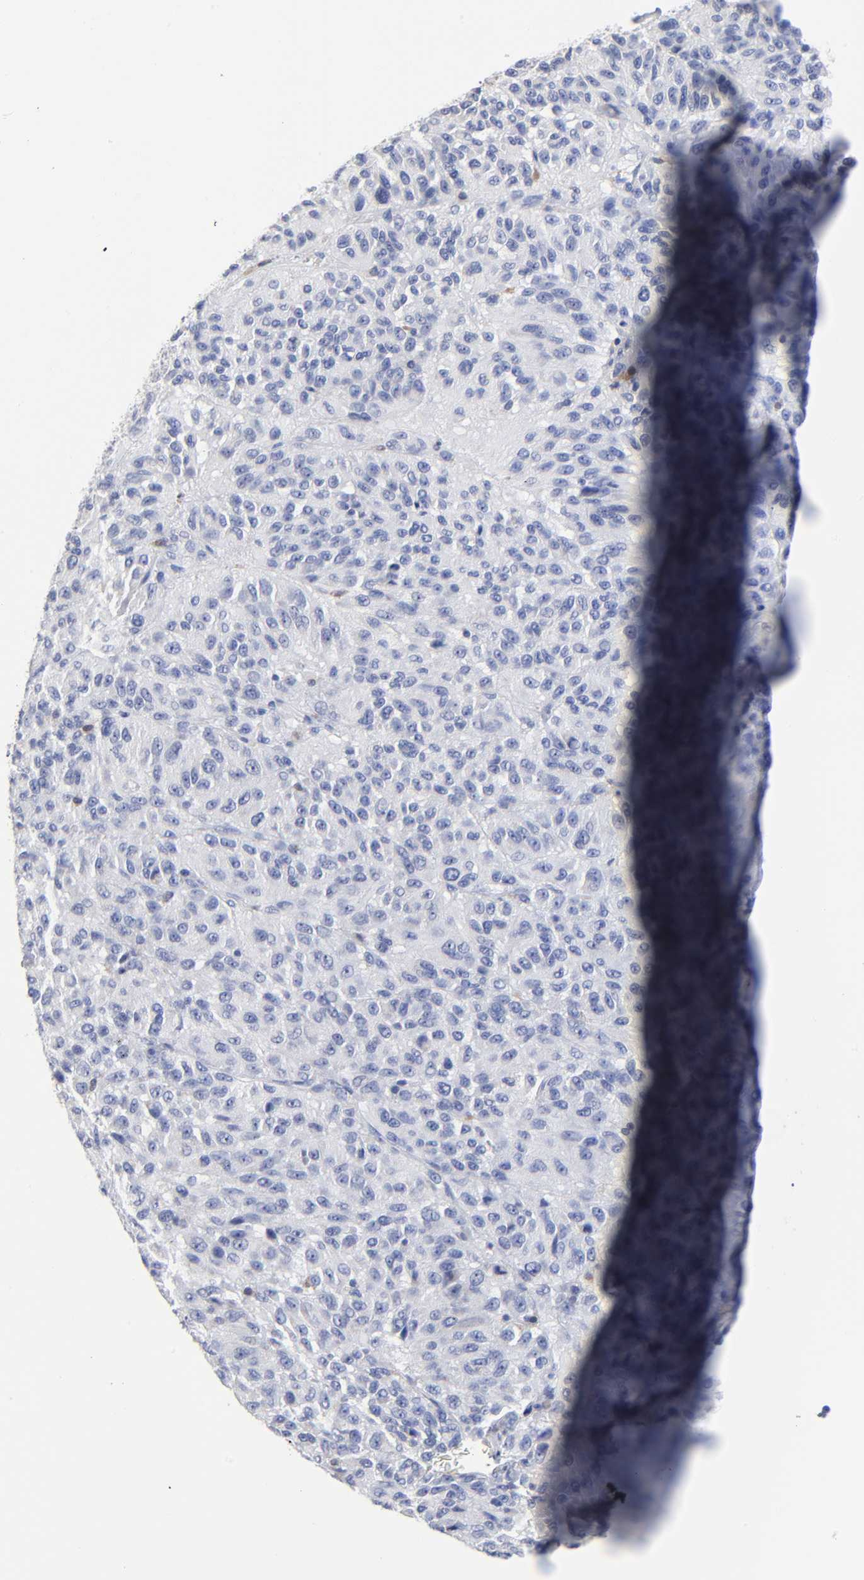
{"staining": {"intensity": "negative", "quantity": "none", "location": "none"}, "tissue": "melanoma", "cell_type": "Tumor cells", "image_type": "cancer", "snomed": [{"axis": "morphology", "description": "Malignant melanoma, Metastatic site"}, {"axis": "topography", "description": "Lung"}], "caption": "Tumor cells are negative for protein expression in human malignant melanoma (metastatic site). The staining is performed using DAB (3,3'-diaminobenzidine) brown chromogen with nuclei counter-stained in using hematoxylin.", "gene": "PTP4A1", "patient": {"sex": "male", "age": 64}}